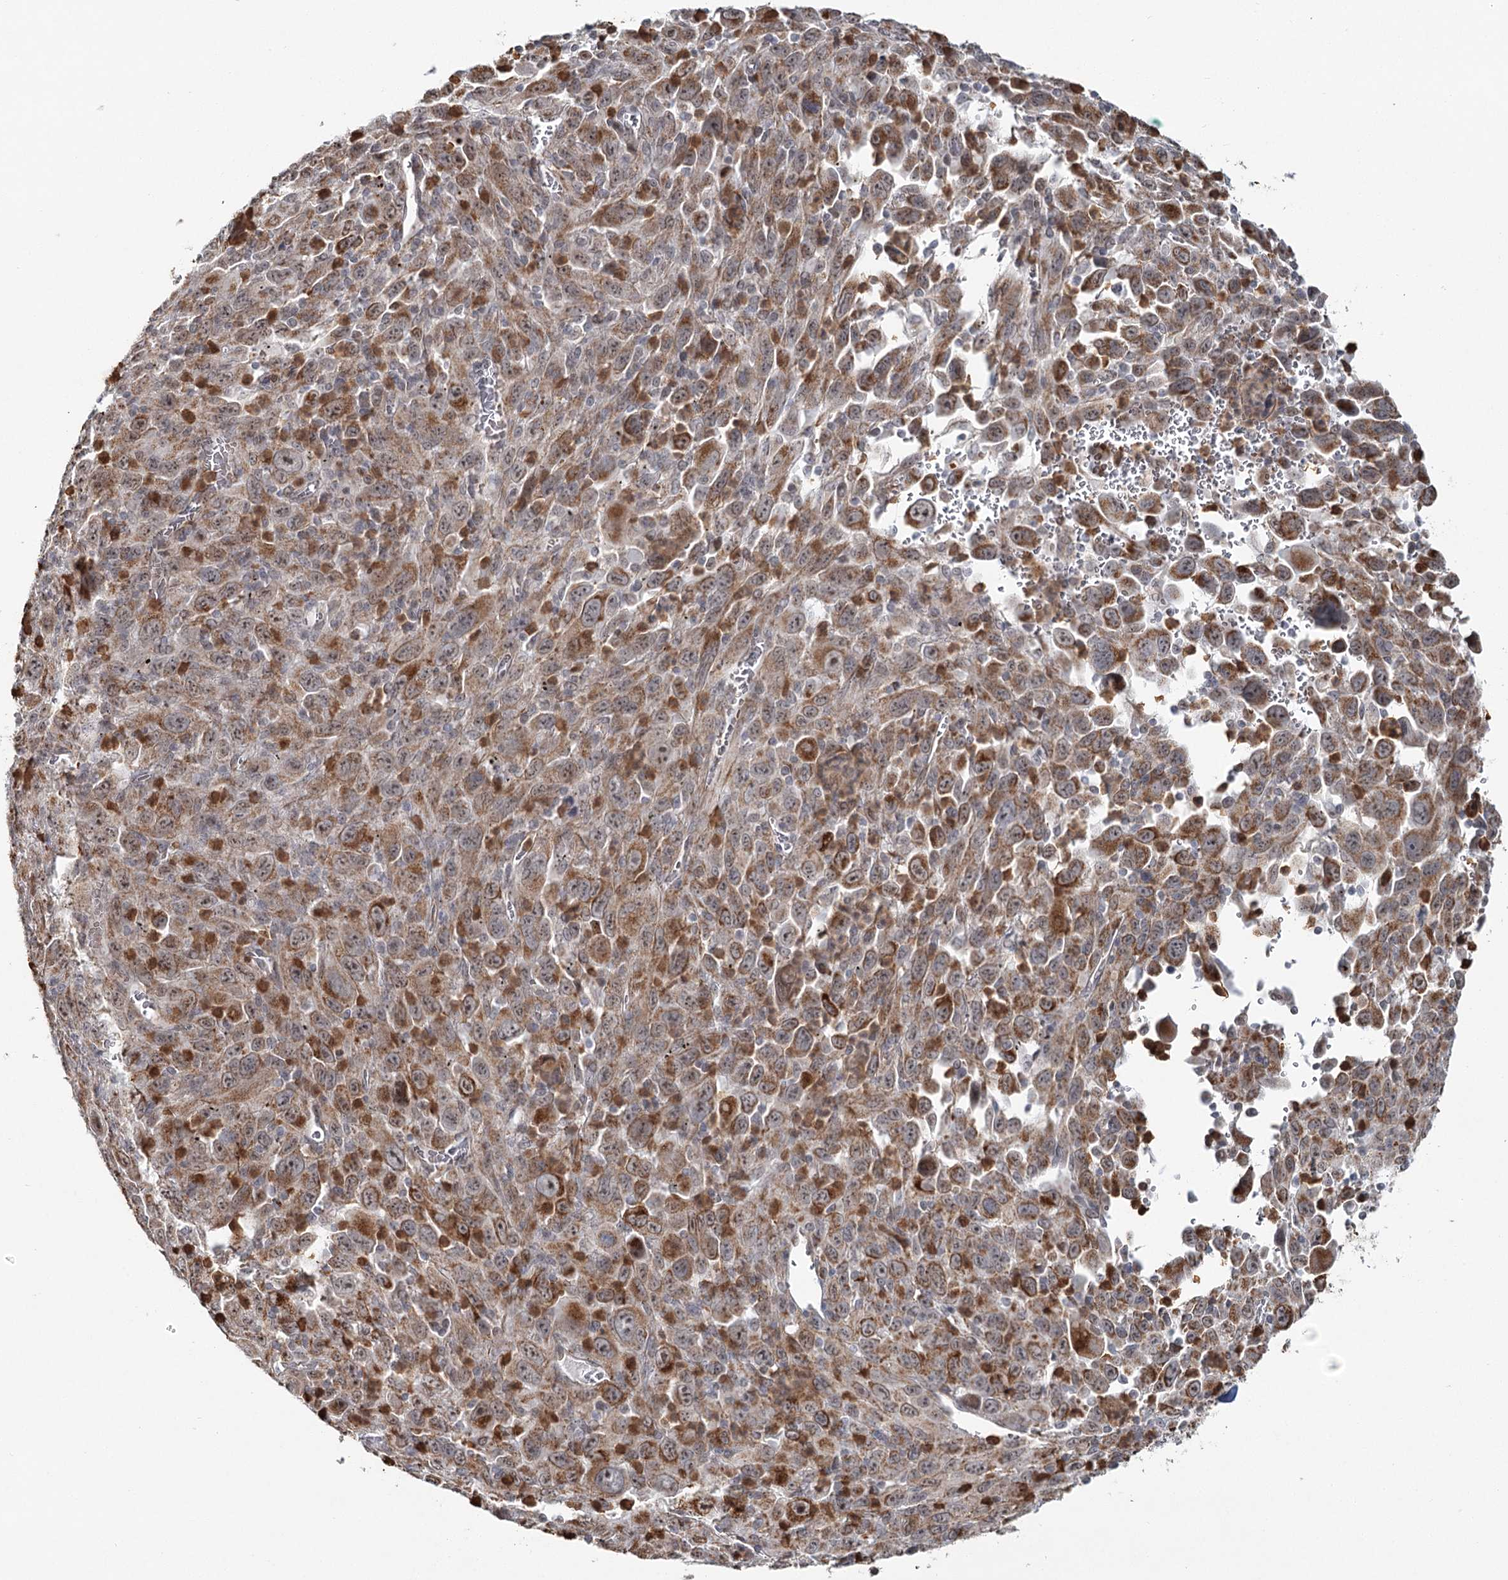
{"staining": {"intensity": "moderate", "quantity": ">75%", "location": "cytoplasmic/membranous,nuclear"}, "tissue": "melanoma", "cell_type": "Tumor cells", "image_type": "cancer", "snomed": [{"axis": "morphology", "description": "Malignant melanoma, Metastatic site"}, {"axis": "topography", "description": "Skin"}], "caption": "Moderate cytoplasmic/membranous and nuclear protein positivity is present in approximately >75% of tumor cells in melanoma.", "gene": "ATAD1", "patient": {"sex": "female", "age": 56}}